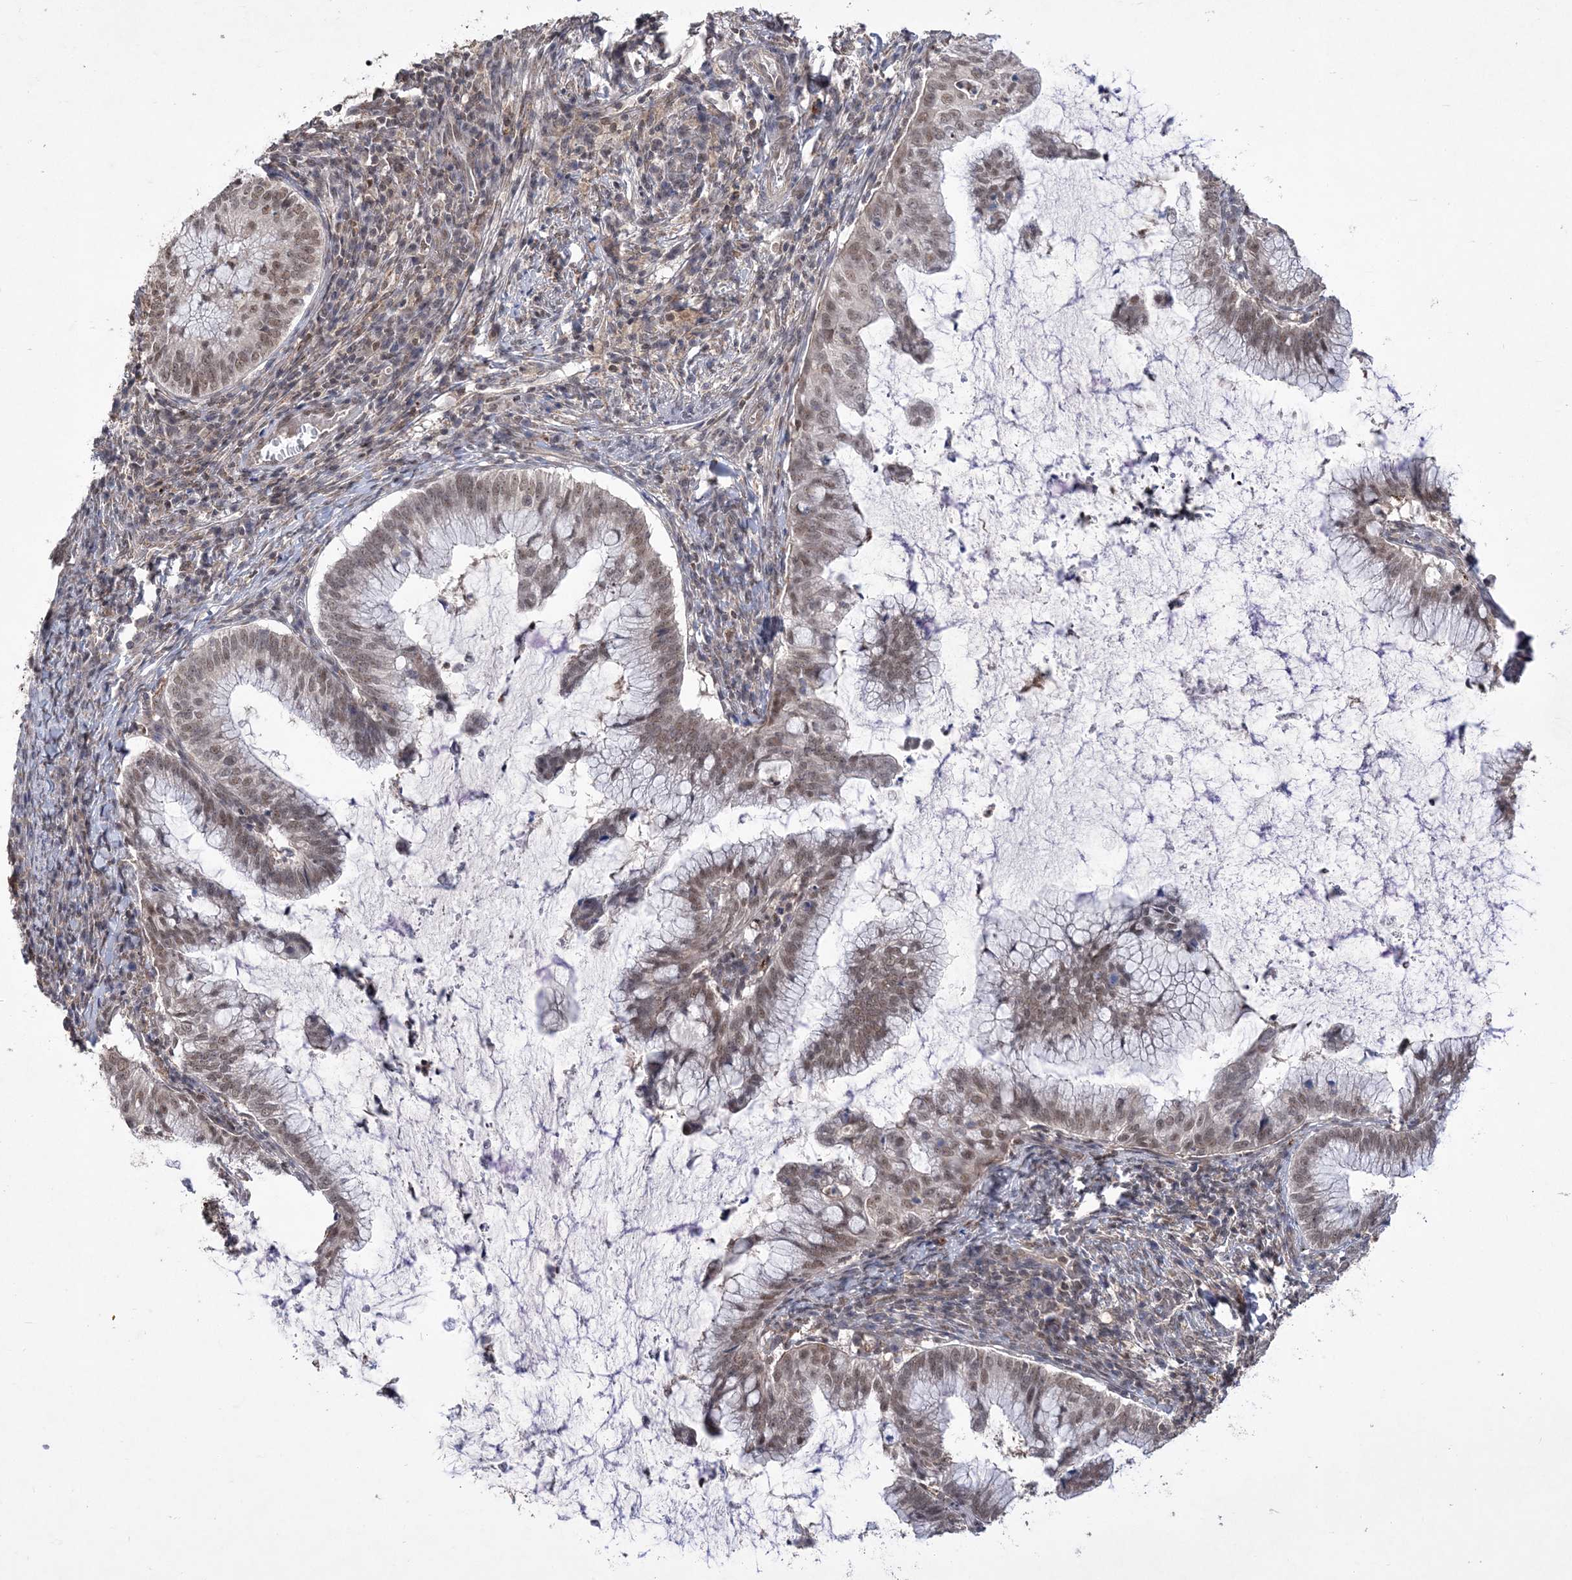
{"staining": {"intensity": "moderate", "quantity": ">75%", "location": "nuclear"}, "tissue": "cervical cancer", "cell_type": "Tumor cells", "image_type": "cancer", "snomed": [{"axis": "morphology", "description": "Adenocarcinoma, NOS"}, {"axis": "topography", "description": "Cervix"}], "caption": "High-power microscopy captured an immunohistochemistry image of adenocarcinoma (cervical), revealing moderate nuclear positivity in approximately >75% of tumor cells.", "gene": "BOD1L1", "patient": {"sex": "female", "age": 36}}